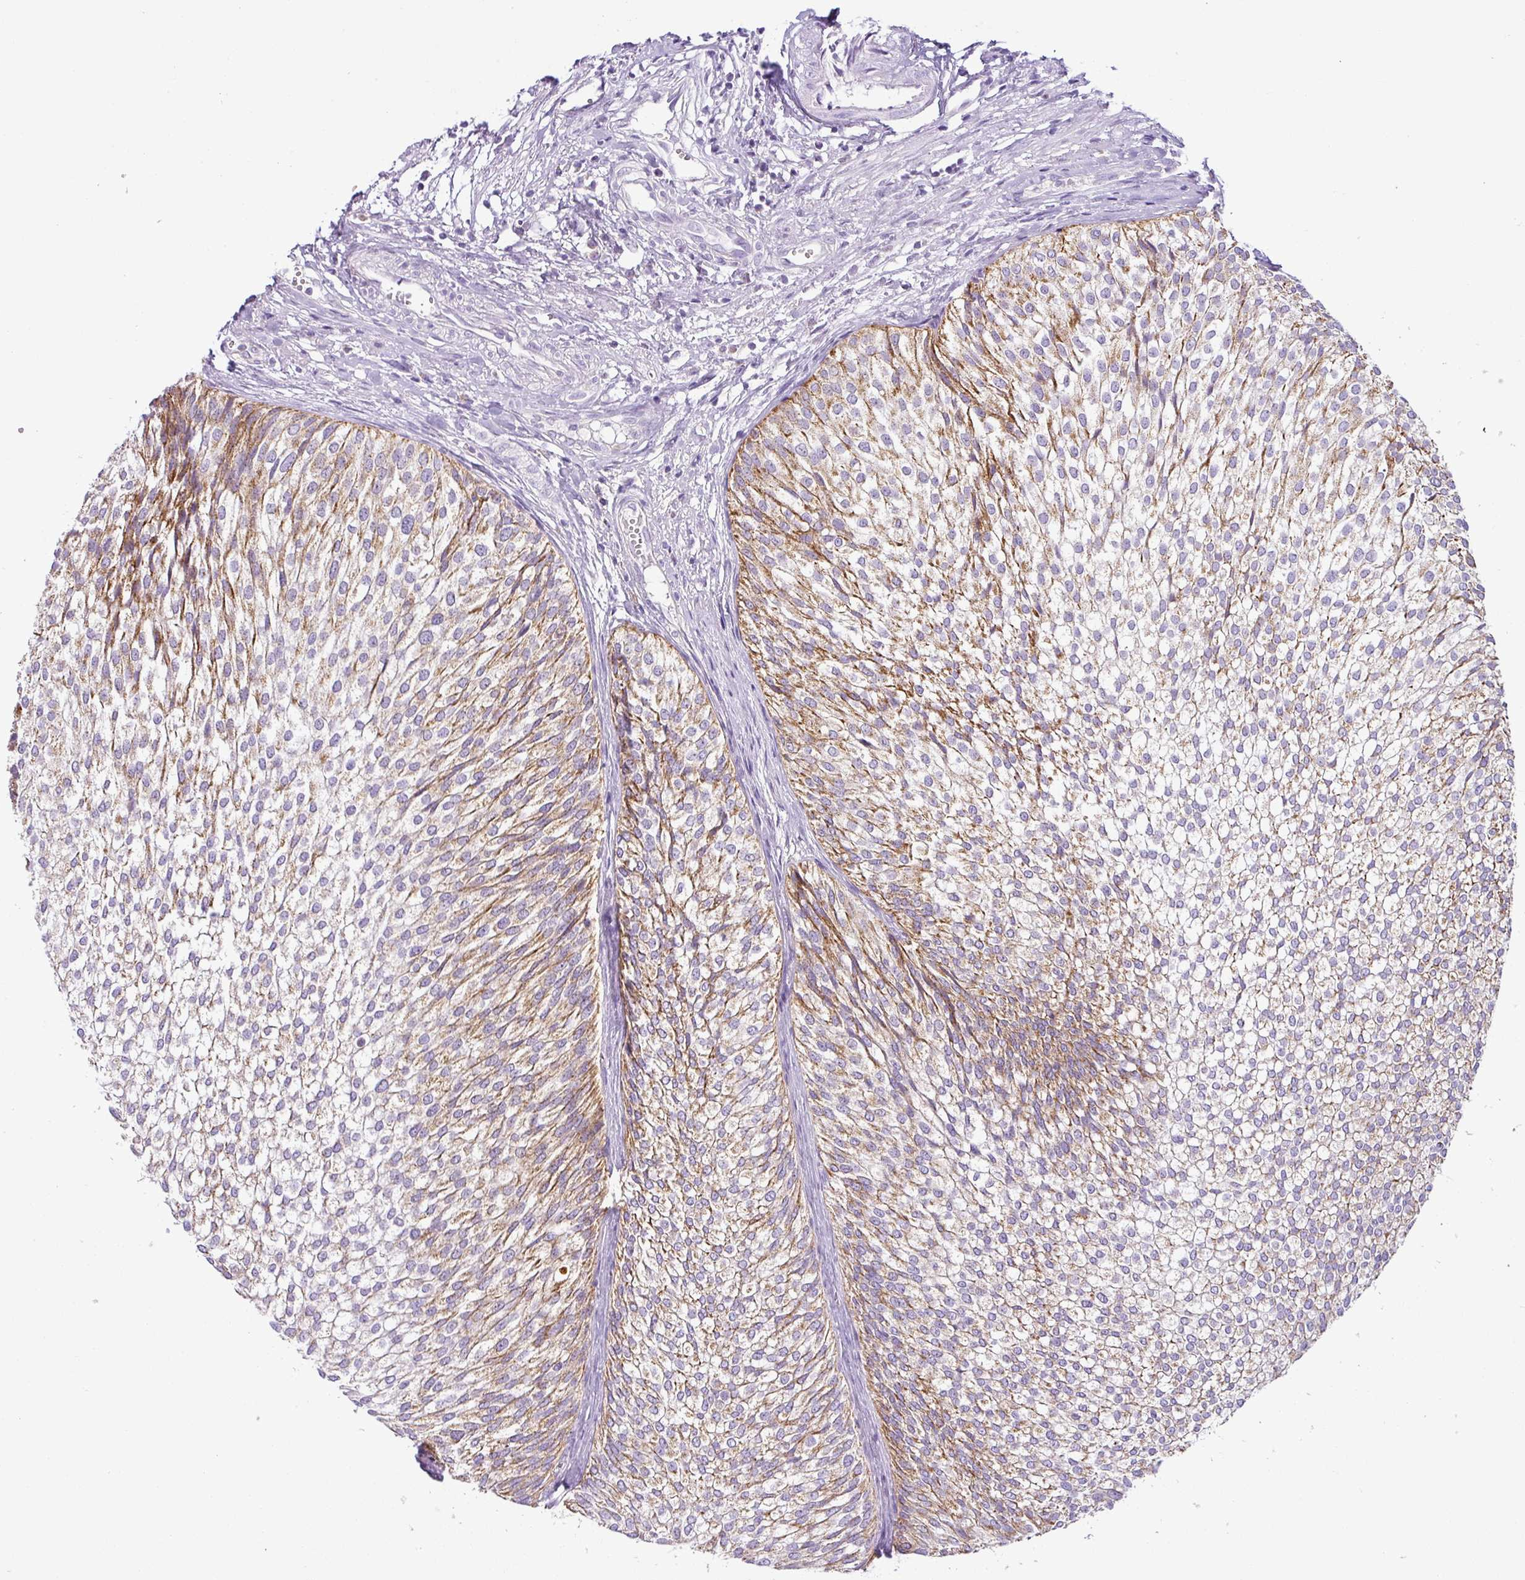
{"staining": {"intensity": "moderate", "quantity": "25%-75%", "location": "cytoplasmic/membranous"}, "tissue": "urothelial cancer", "cell_type": "Tumor cells", "image_type": "cancer", "snomed": [{"axis": "morphology", "description": "Urothelial carcinoma, Low grade"}, {"axis": "topography", "description": "Urinary bladder"}], "caption": "Tumor cells display medium levels of moderate cytoplasmic/membranous staining in approximately 25%-75% of cells in human urothelial carcinoma (low-grade). The staining was performed using DAB (3,3'-diaminobenzidine) to visualize the protein expression in brown, while the nuclei were stained in blue with hematoxylin (Magnification: 20x).", "gene": "HMCN2", "patient": {"sex": "male", "age": 91}}